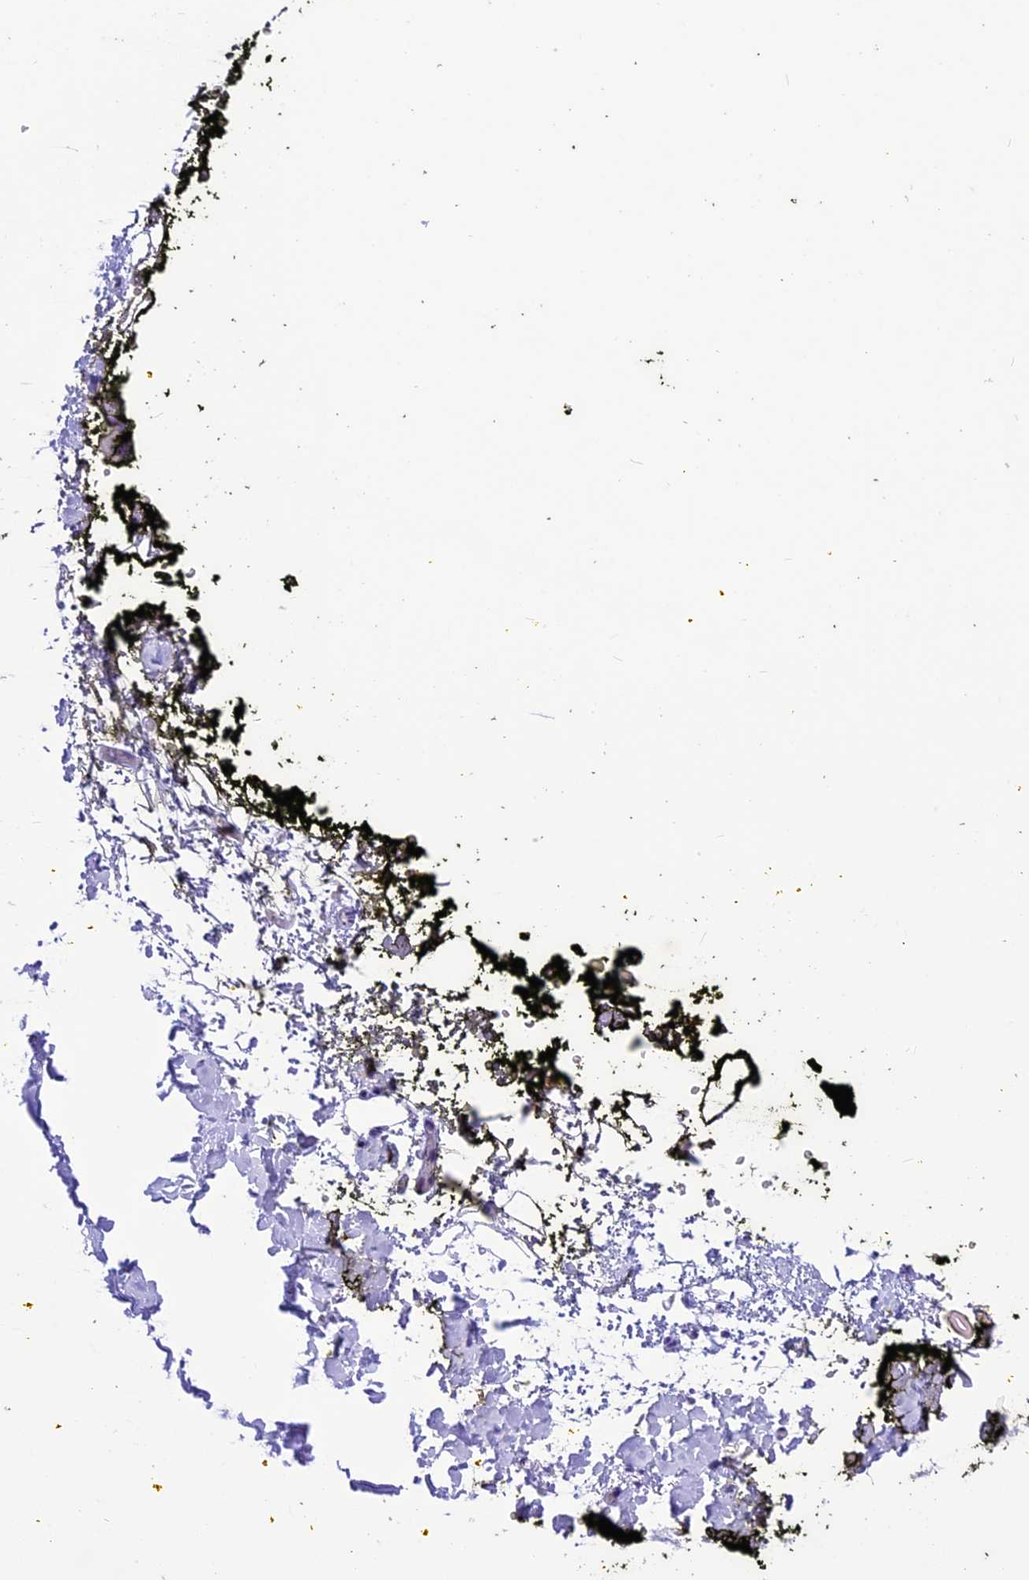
{"staining": {"intensity": "negative", "quantity": "none", "location": "none"}, "tissue": "adipose tissue", "cell_type": "Adipocytes", "image_type": "normal", "snomed": [{"axis": "morphology", "description": "Normal tissue, NOS"}, {"axis": "morphology", "description": "Adenocarcinoma, NOS"}, {"axis": "topography", "description": "Pancreas"}, {"axis": "topography", "description": "Peripheral nerve tissue"}], "caption": "Adipose tissue was stained to show a protein in brown. There is no significant staining in adipocytes. The staining was performed using DAB (3,3'-diaminobenzidine) to visualize the protein expression in brown, while the nuclei were stained in blue with hematoxylin (Magnification: 20x).", "gene": "METTL25", "patient": {"sex": "male", "age": 59}}